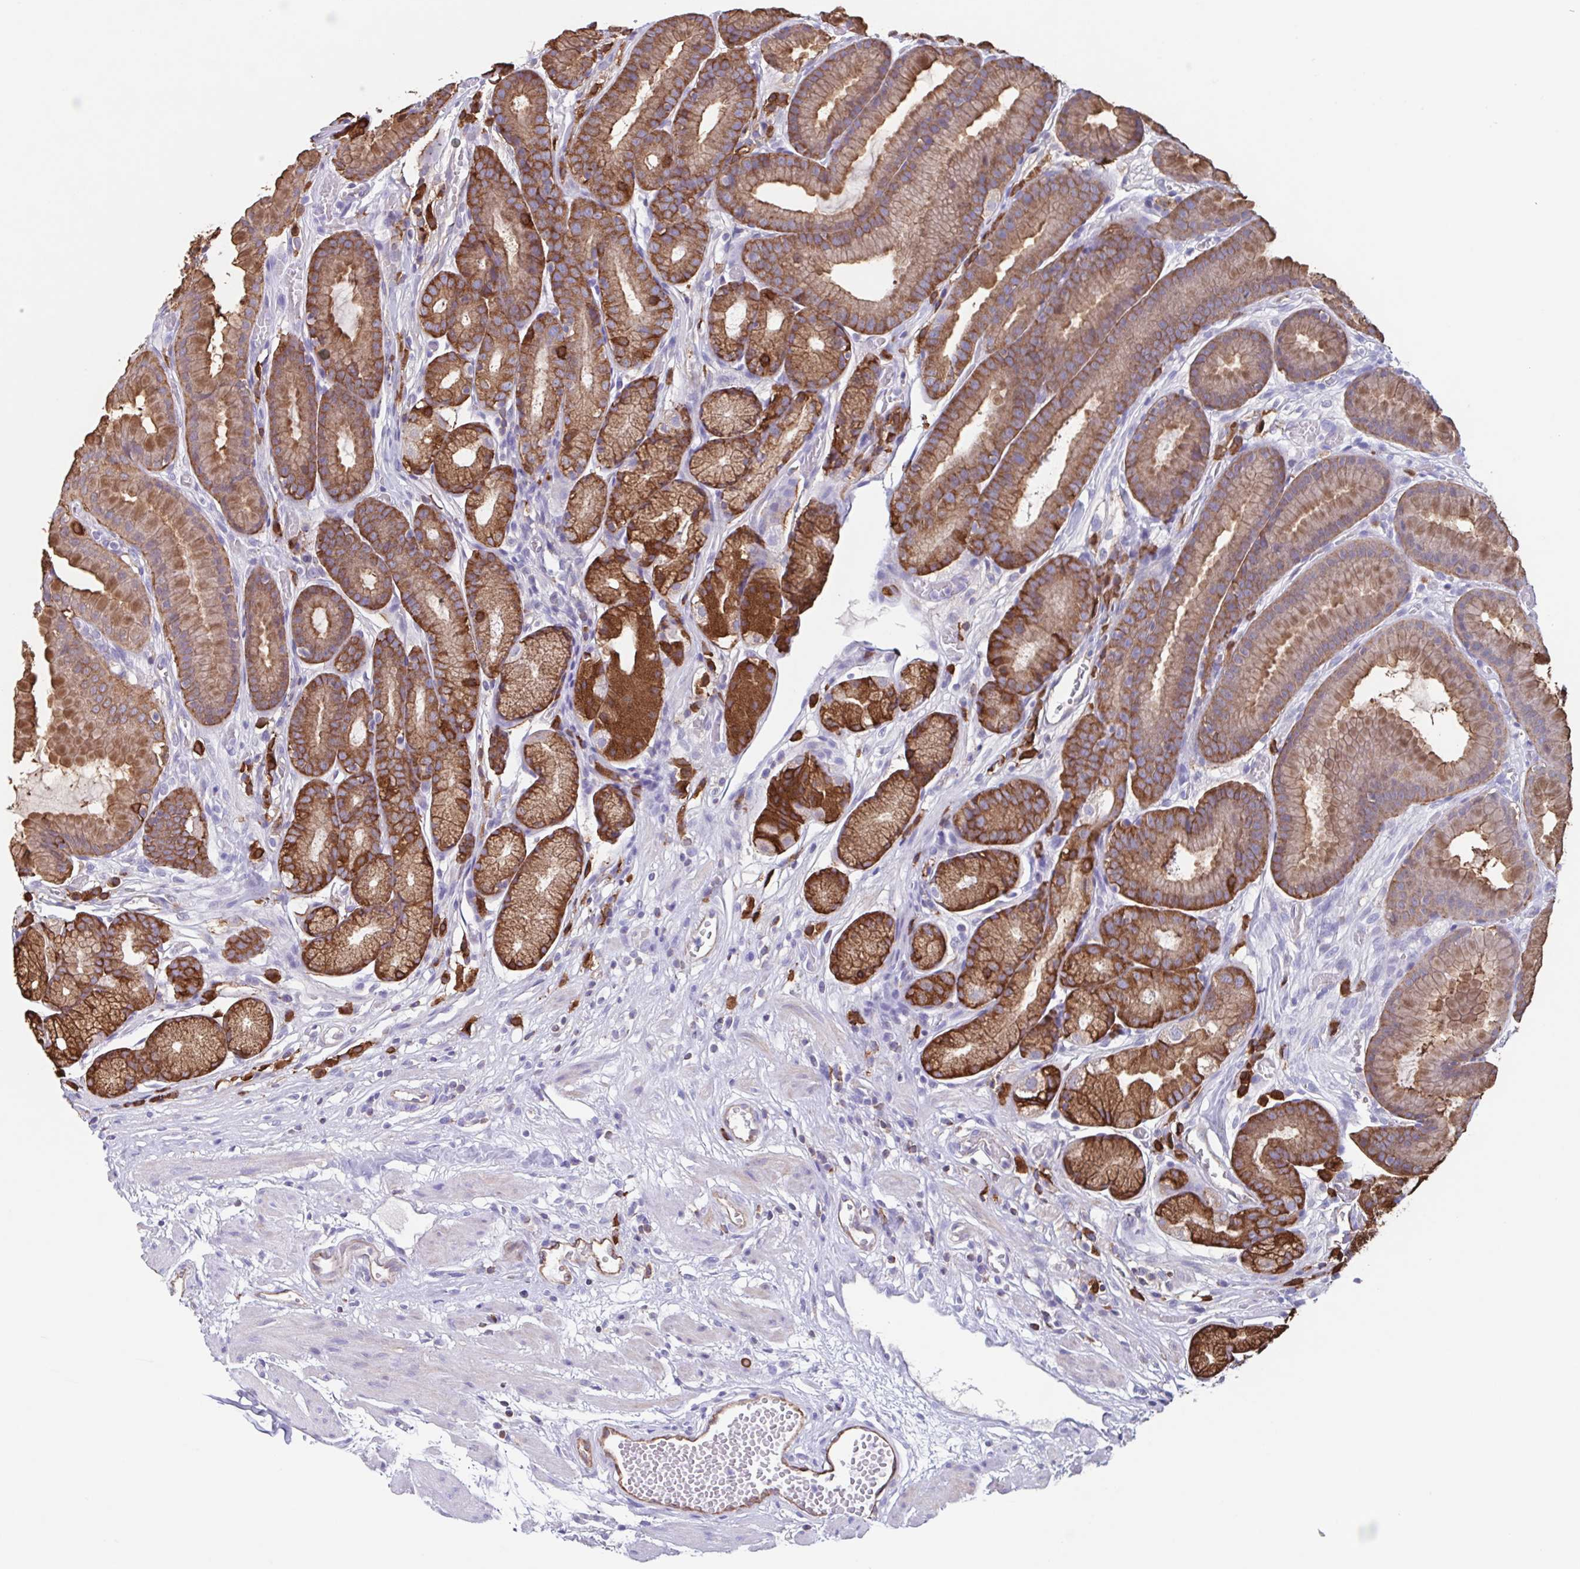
{"staining": {"intensity": "strong", "quantity": ">75%", "location": "cytoplasmic/membranous"}, "tissue": "stomach", "cell_type": "Glandular cells", "image_type": "normal", "snomed": [{"axis": "morphology", "description": "Normal tissue, NOS"}, {"axis": "topography", "description": "Smooth muscle"}, {"axis": "topography", "description": "Stomach"}], "caption": "Strong cytoplasmic/membranous staining for a protein is seen in approximately >75% of glandular cells of benign stomach using immunohistochemistry.", "gene": "TPD52", "patient": {"sex": "male", "age": 70}}